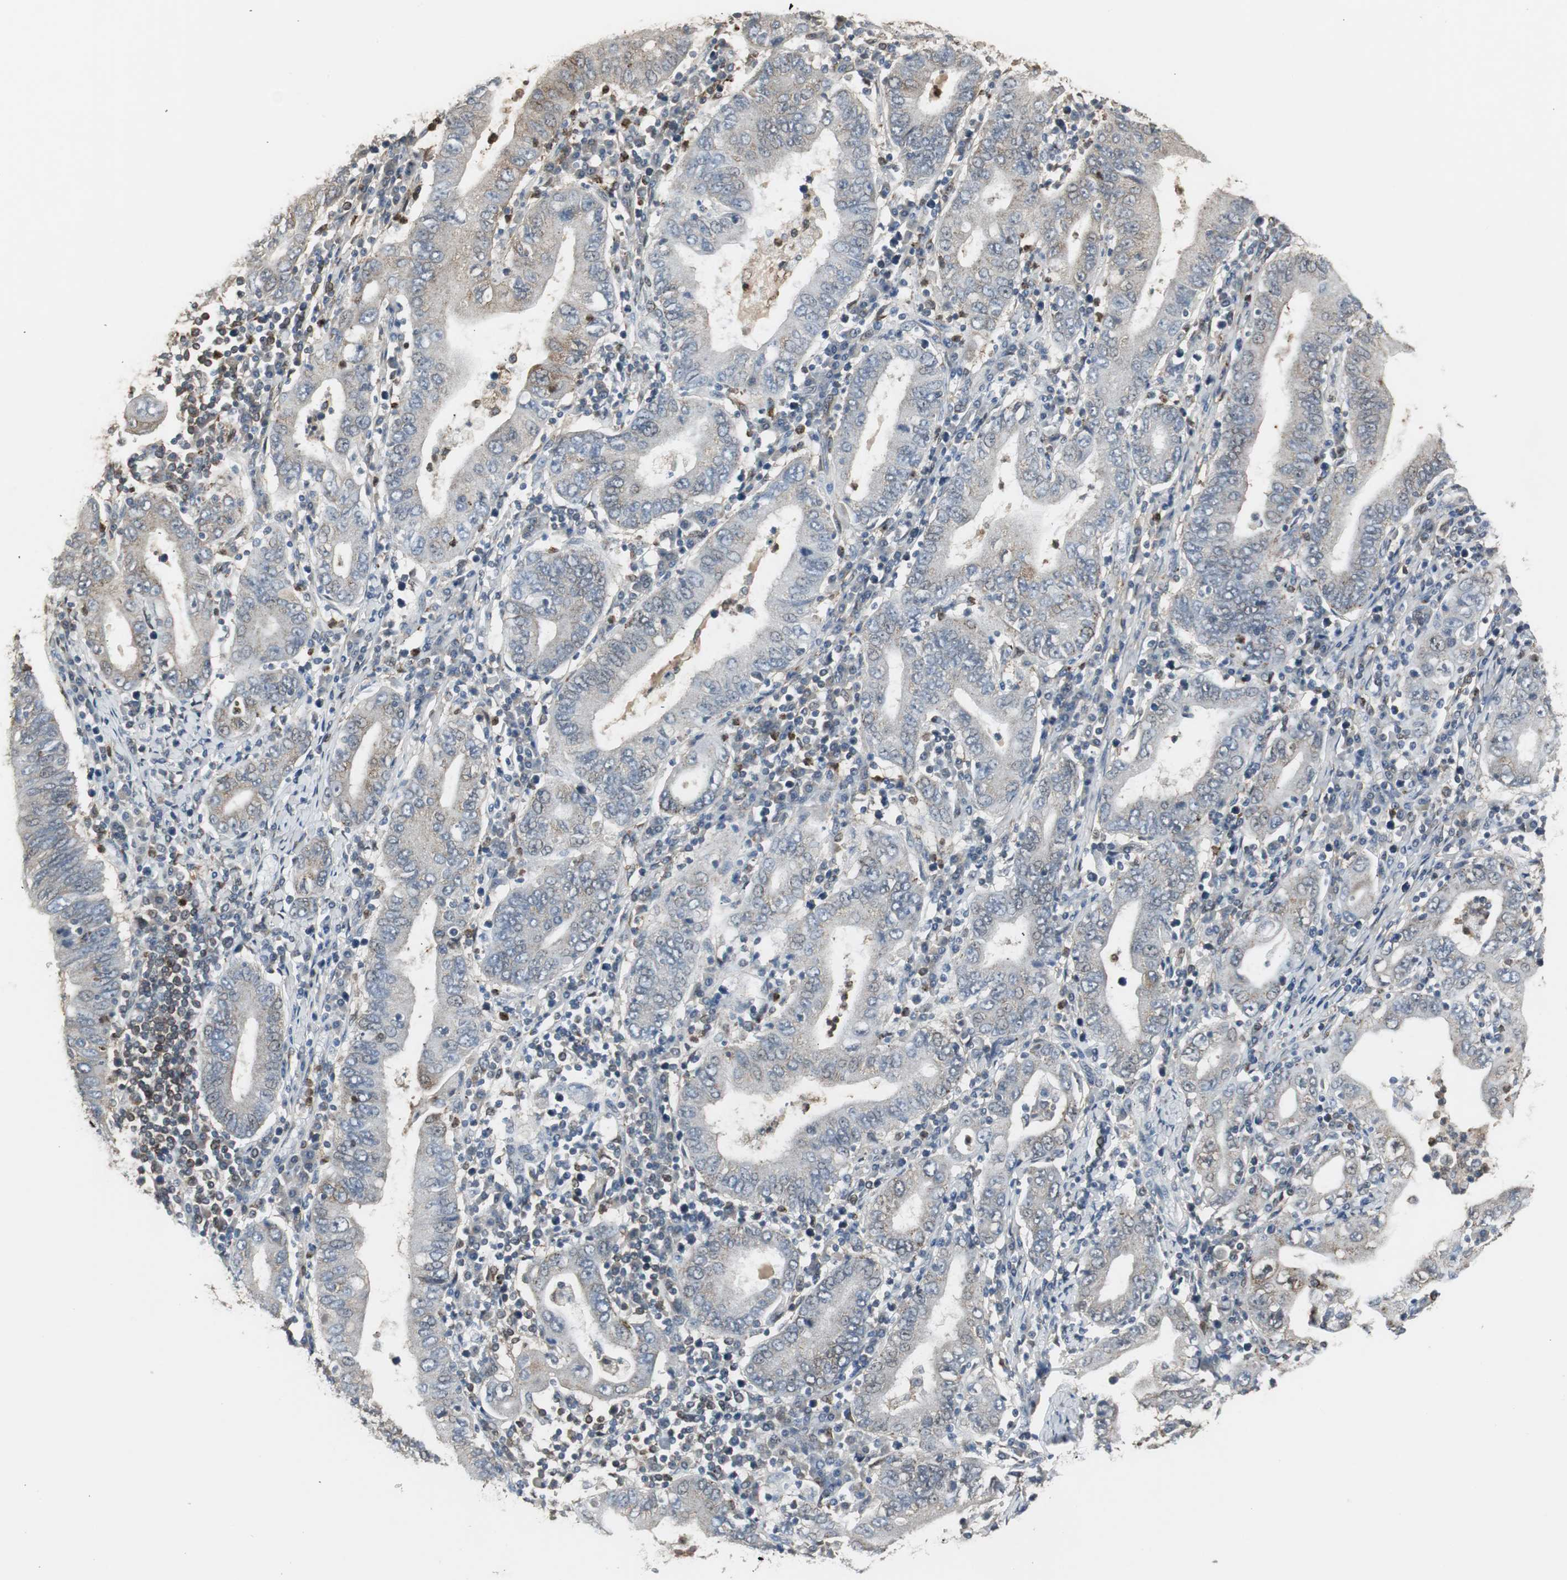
{"staining": {"intensity": "weak", "quantity": "25%-75%", "location": "cytoplasmic/membranous"}, "tissue": "stomach cancer", "cell_type": "Tumor cells", "image_type": "cancer", "snomed": [{"axis": "morphology", "description": "Normal tissue, NOS"}, {"axis": "morphology", "description": "Adenocarcinoma, NOS"}, {"axis": "topography", "description": "Esophagus"}, {"axis": "topography", "description": "Stomach, upper"}, {"axis": "topography", "description": "Peripheral nerve tissue"}], "caption": "Stomach cancer stained for a protein reveals weak cytoplasmic/membranous positivity in tumor cells.", "gene": "PLIN3", "patient": {"sex": "male", "age": 62}}